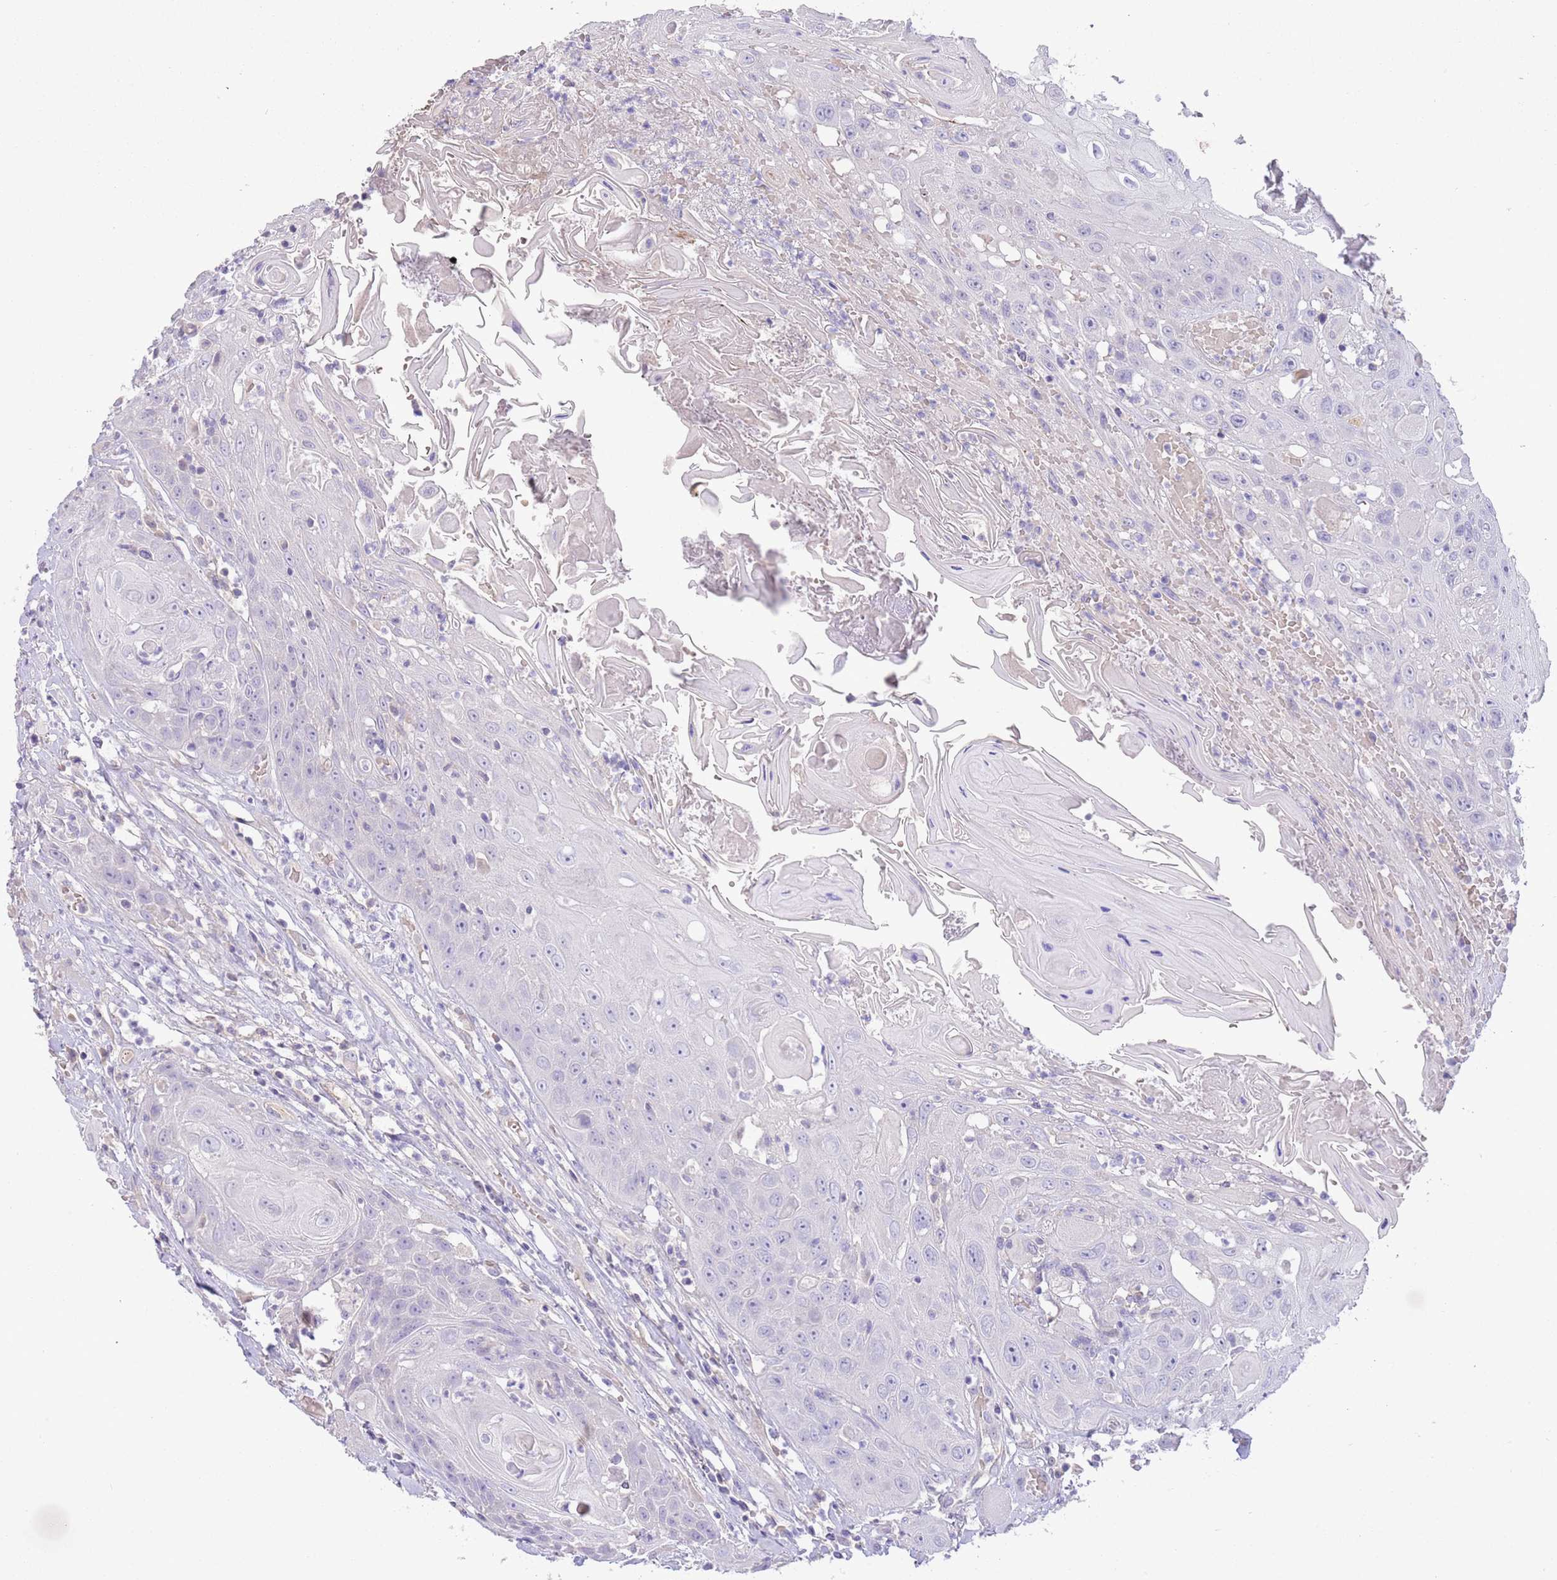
{"staining": {"intensity": "negative", "quantity": "none", "location": "none"}, "tissue": "head and neck cancer", "cell_type": "Tumor cells", "image_type": "cancer", "snomed": [{"axis": "morphology", "description": "Squamous cell carcinoma, NOS"}, {"axis": "topography", "description": "Head-Neck"}], "caption": "Immunohistochemistry image of head and neck cancer (squamous cell carcinoma) stained for a protein (brown), which shows no positivity in tumor cells. (DAB (3,3'-diaminobenzidine) immunohistochemistry (IHC) with hematoxylin counter stain).", "gene": "SFTPA1", "patient": {"sex": "female", "age": 59}}